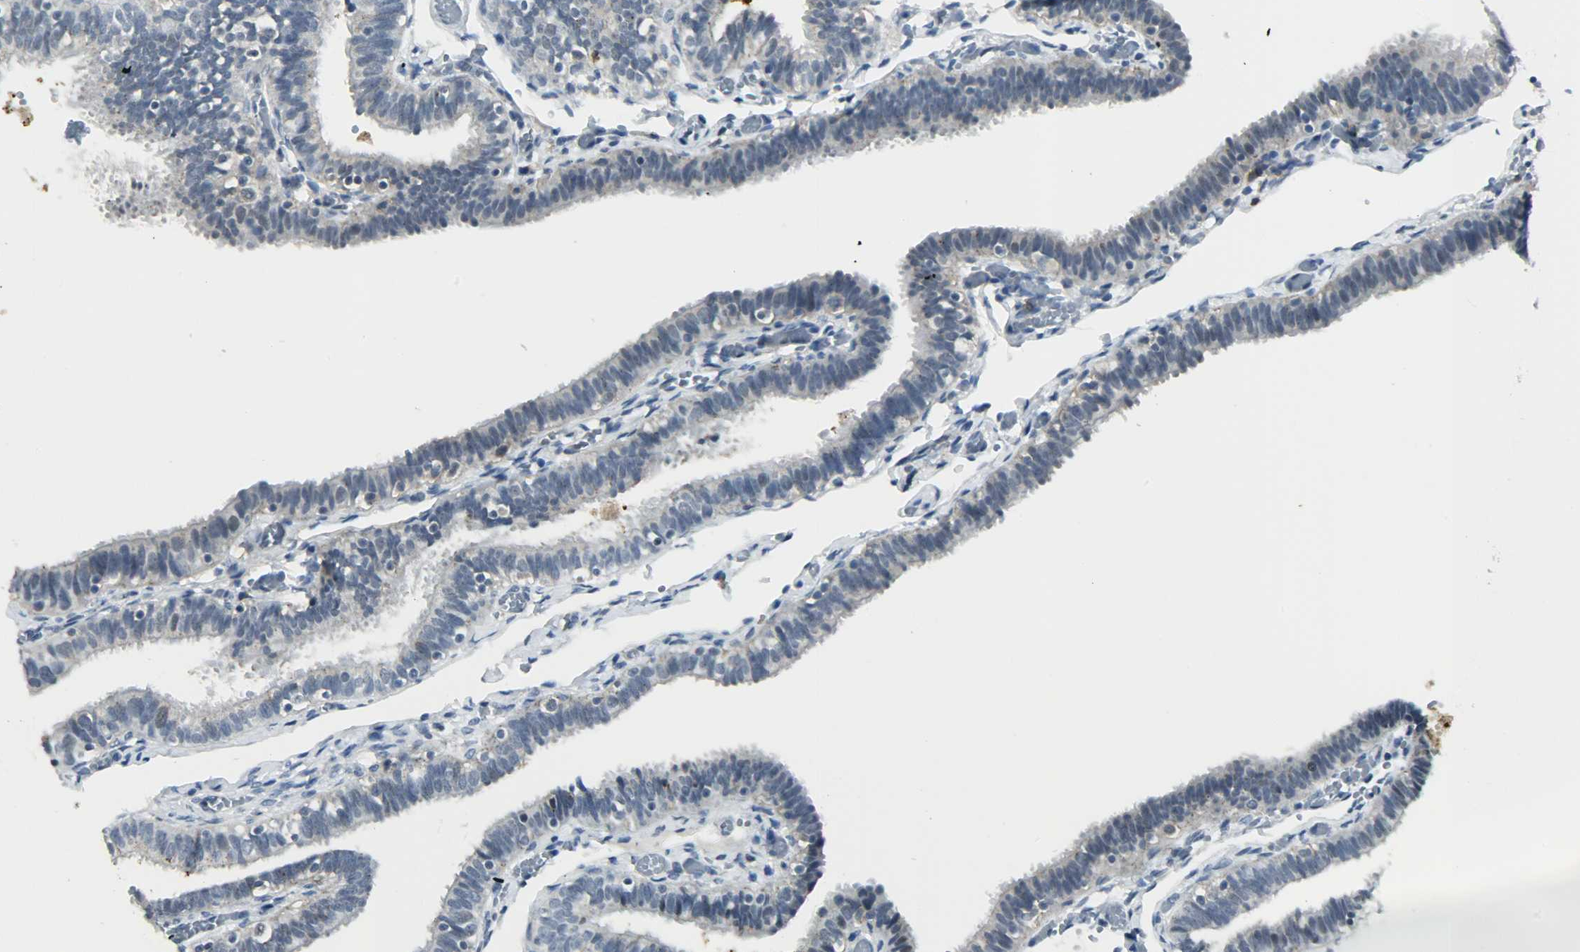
{"staining": {"intensity": "weak", "quantity": "<25%", "location": "cytoplasmic/membranous"}, "tissue": "fallopian tube", "cell_type": "Glandular cells", "image_type": "normal", "snomed": [{"axis": "morphology", "description": "Normal tissue, NOS"}, {"axis": "topography", "description": "Fallopian tube"}], "caption": "Immunohistochemical staining of normal fallopian tube shows no significant expression in glandular cells. (Immunohistochemistry (ihc), brightfield microscopy, high magnification).", "gene": "CD4", "patient": {"sex": "female", "age": 46}}